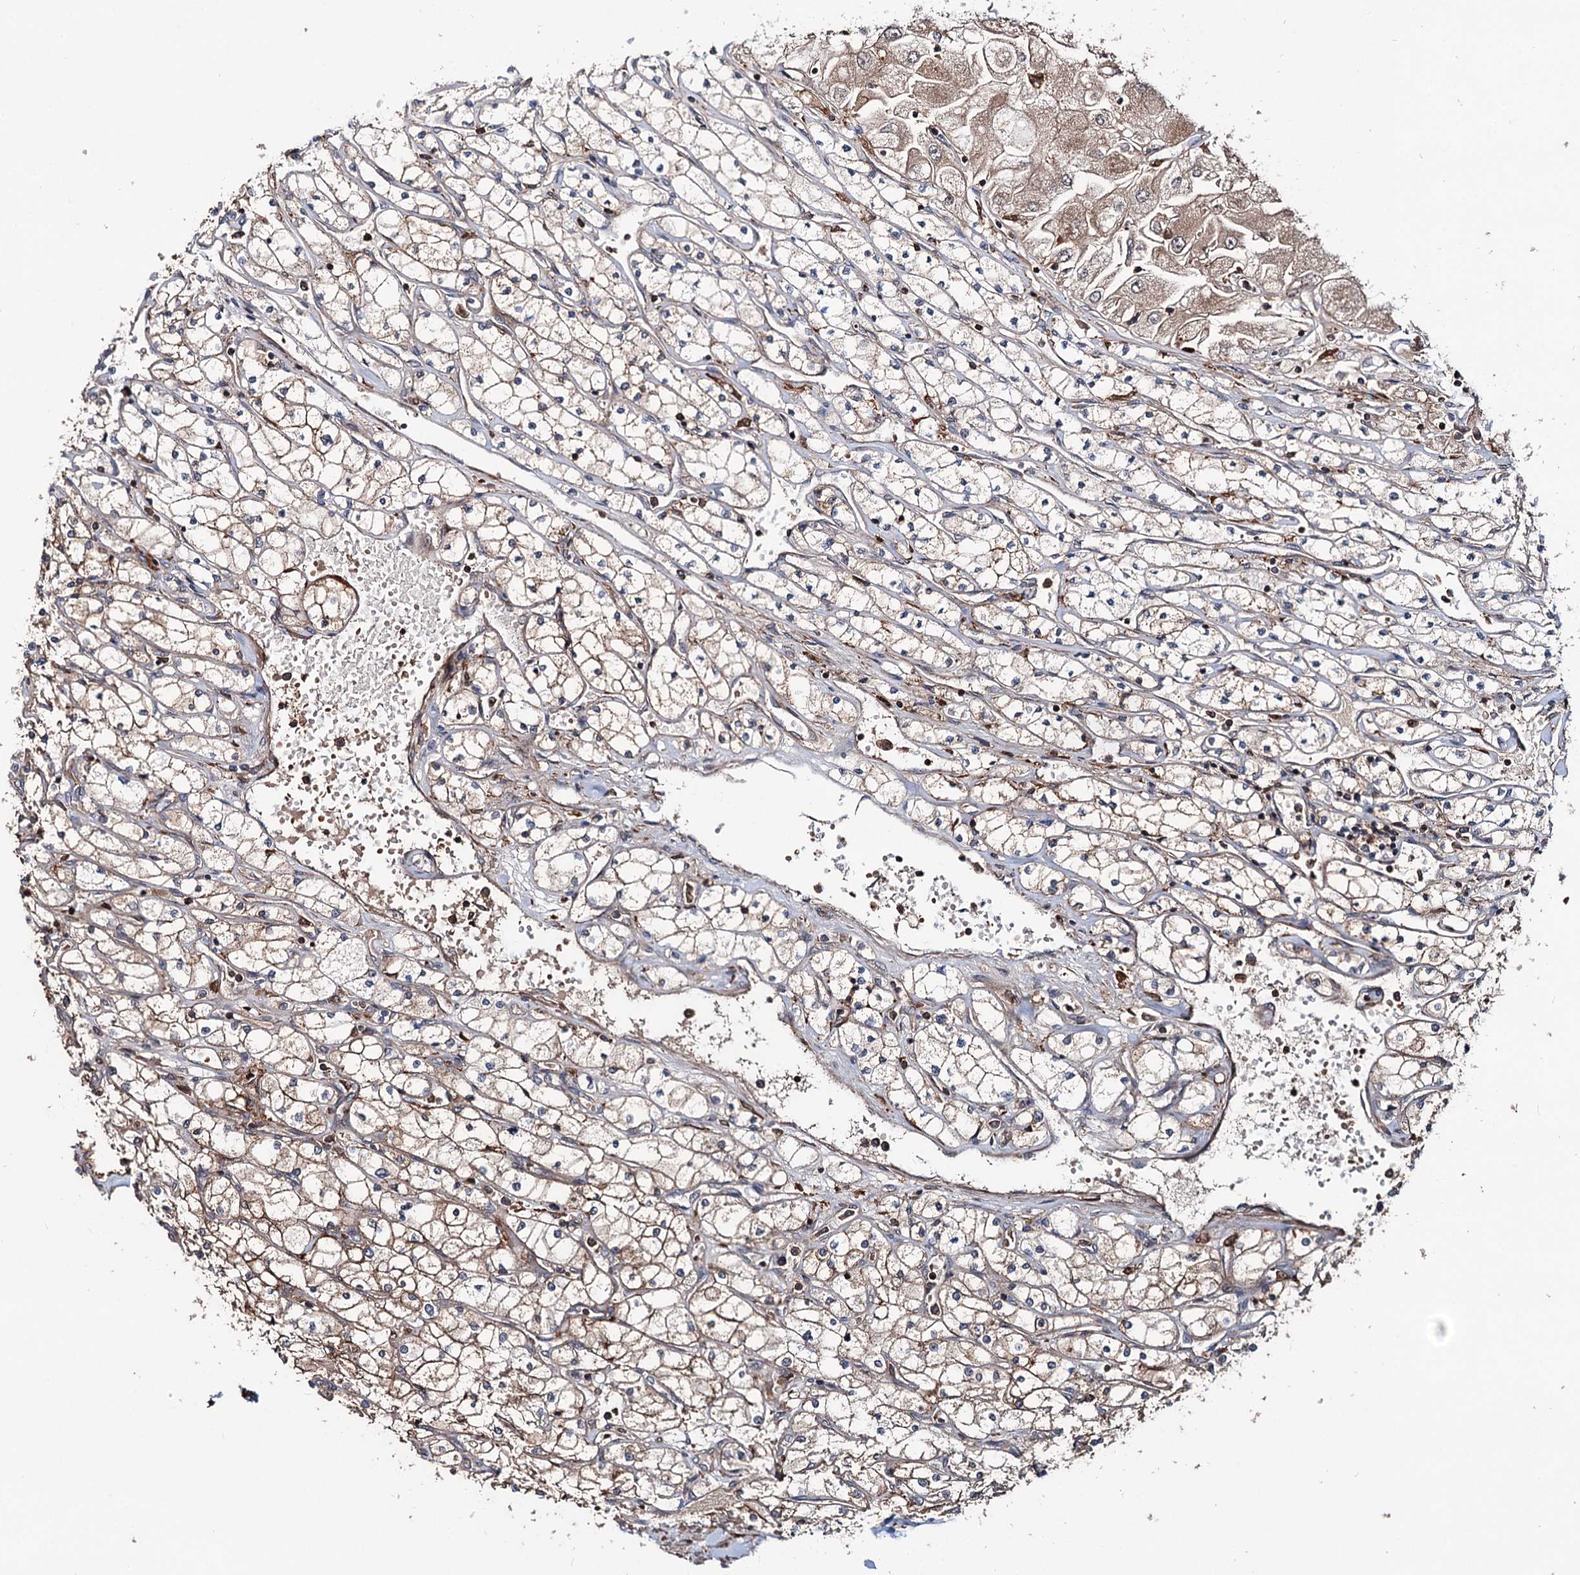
{"staining": {"intensity": "moderate", "quantity": "25%-75%", "location": "cytoplasmic/membranous"}, "tissue": "renal cancer", "cell_type": "Tumor cells", "image_type": "cancer", "snomed": [{"axis": "morphology", "description": "Adenocarcinoma, NOS"}, {"axis": "topography", "description": "Kidney"}], "caption": "This is an image of immunohistochemistry staining of renal adenocarcinoma, which shows moderate positivity in the cytoplasmic/membranous of tumor cells.", "gene": "GRIP1", "patient": {"sex": "male", "age": 80}}